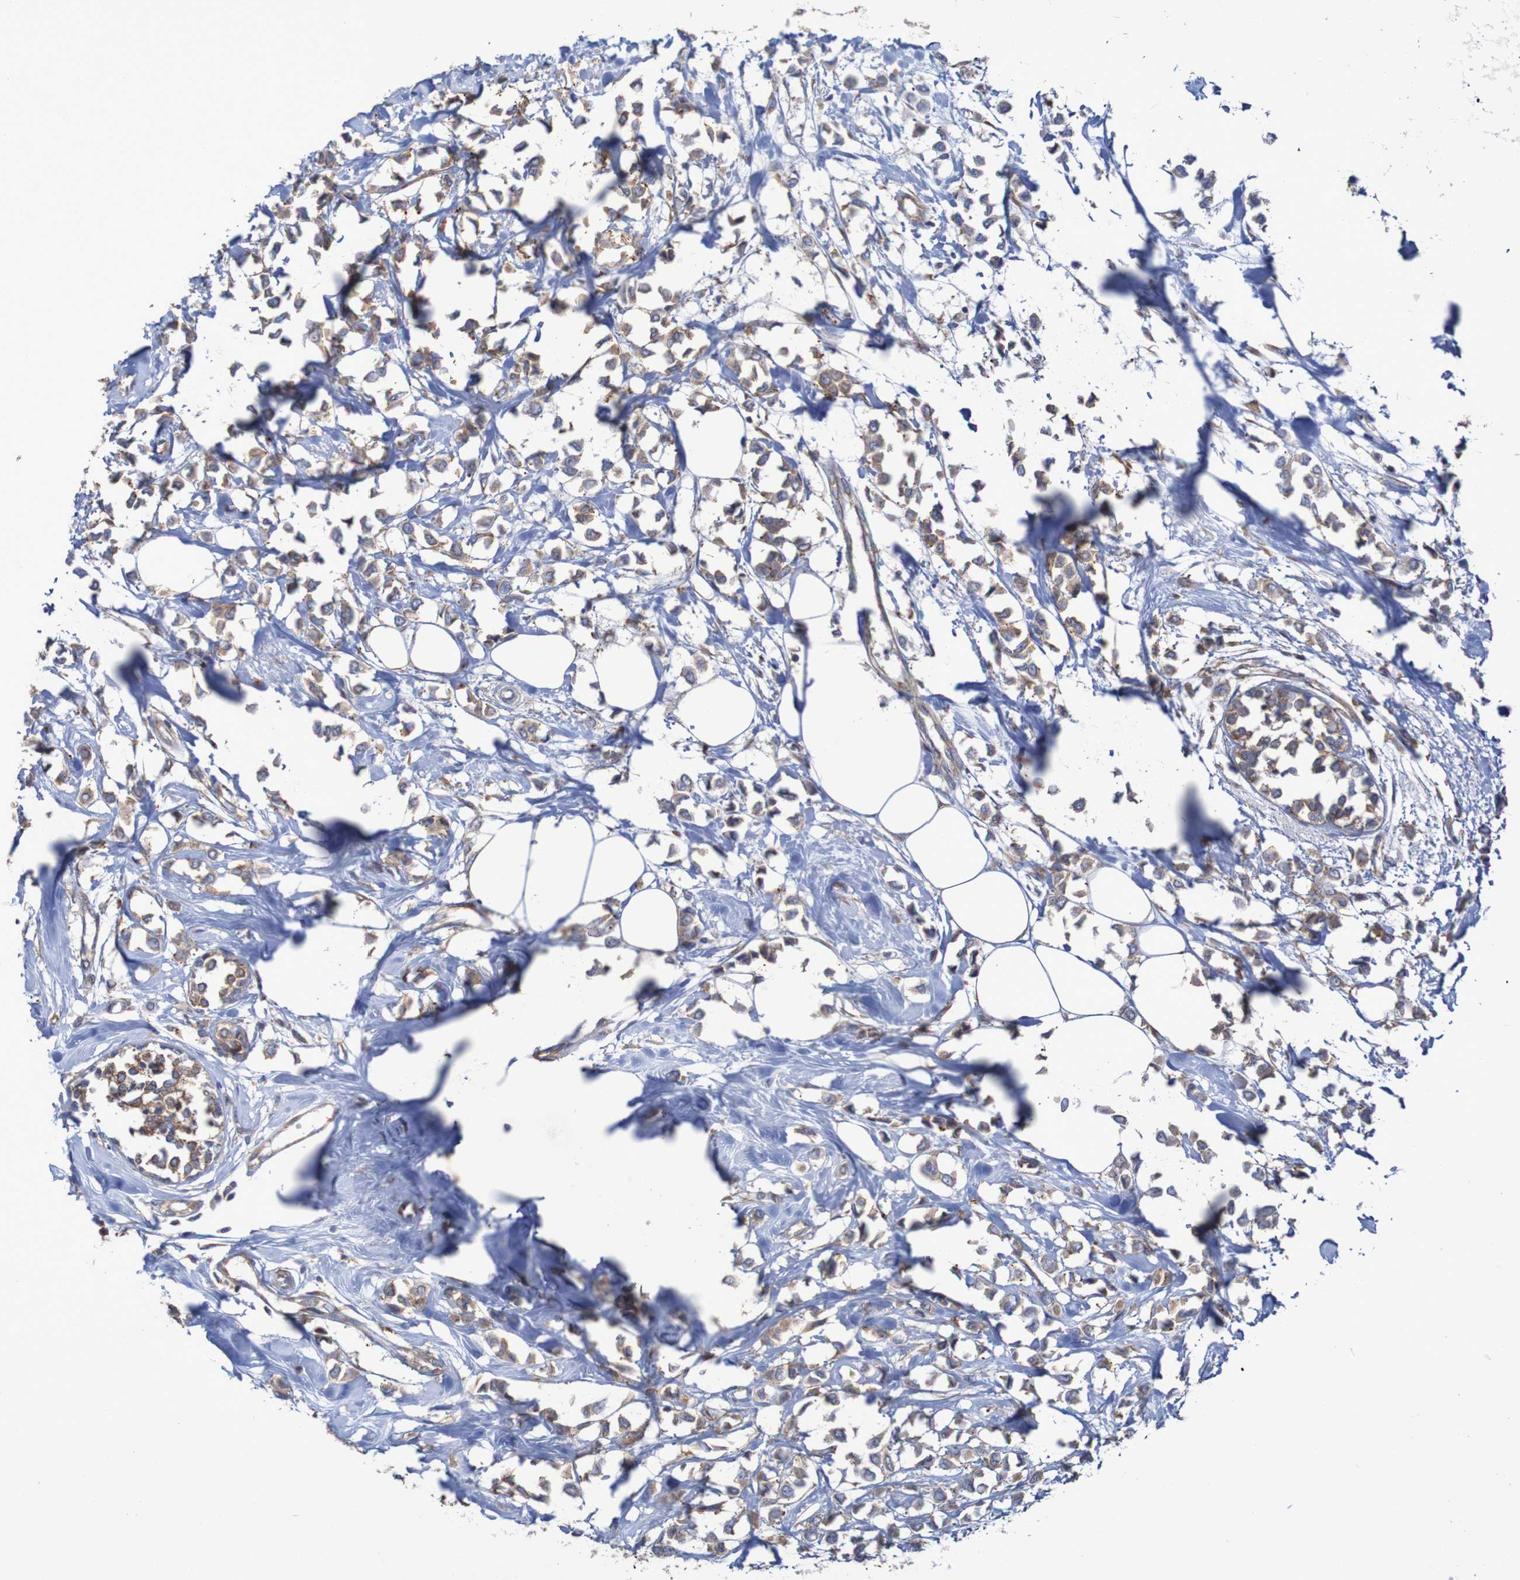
{"staining": {"intensity": "weak", "quantity": "25%-75%", "location": "cytoplasmic/membranous"}, "tissue": "breast cancer", "cell_type": "Tumor cells", "image_type": "cancer", "snomed": [{"axis": "morphology", "description": "Lobular carcinoma"}, {"axis": "topography", "description": "Breast"}], "caption": "The micrograph demonstrates immunohistochemical staining of breast cancer (lobular carcinoma). There is weak cytoplasmic/membranous expression is identified in approximately 25%-75% of tumor cells.", "gene": "FXR2", "patient": {"sex": "female", "age": 51}}